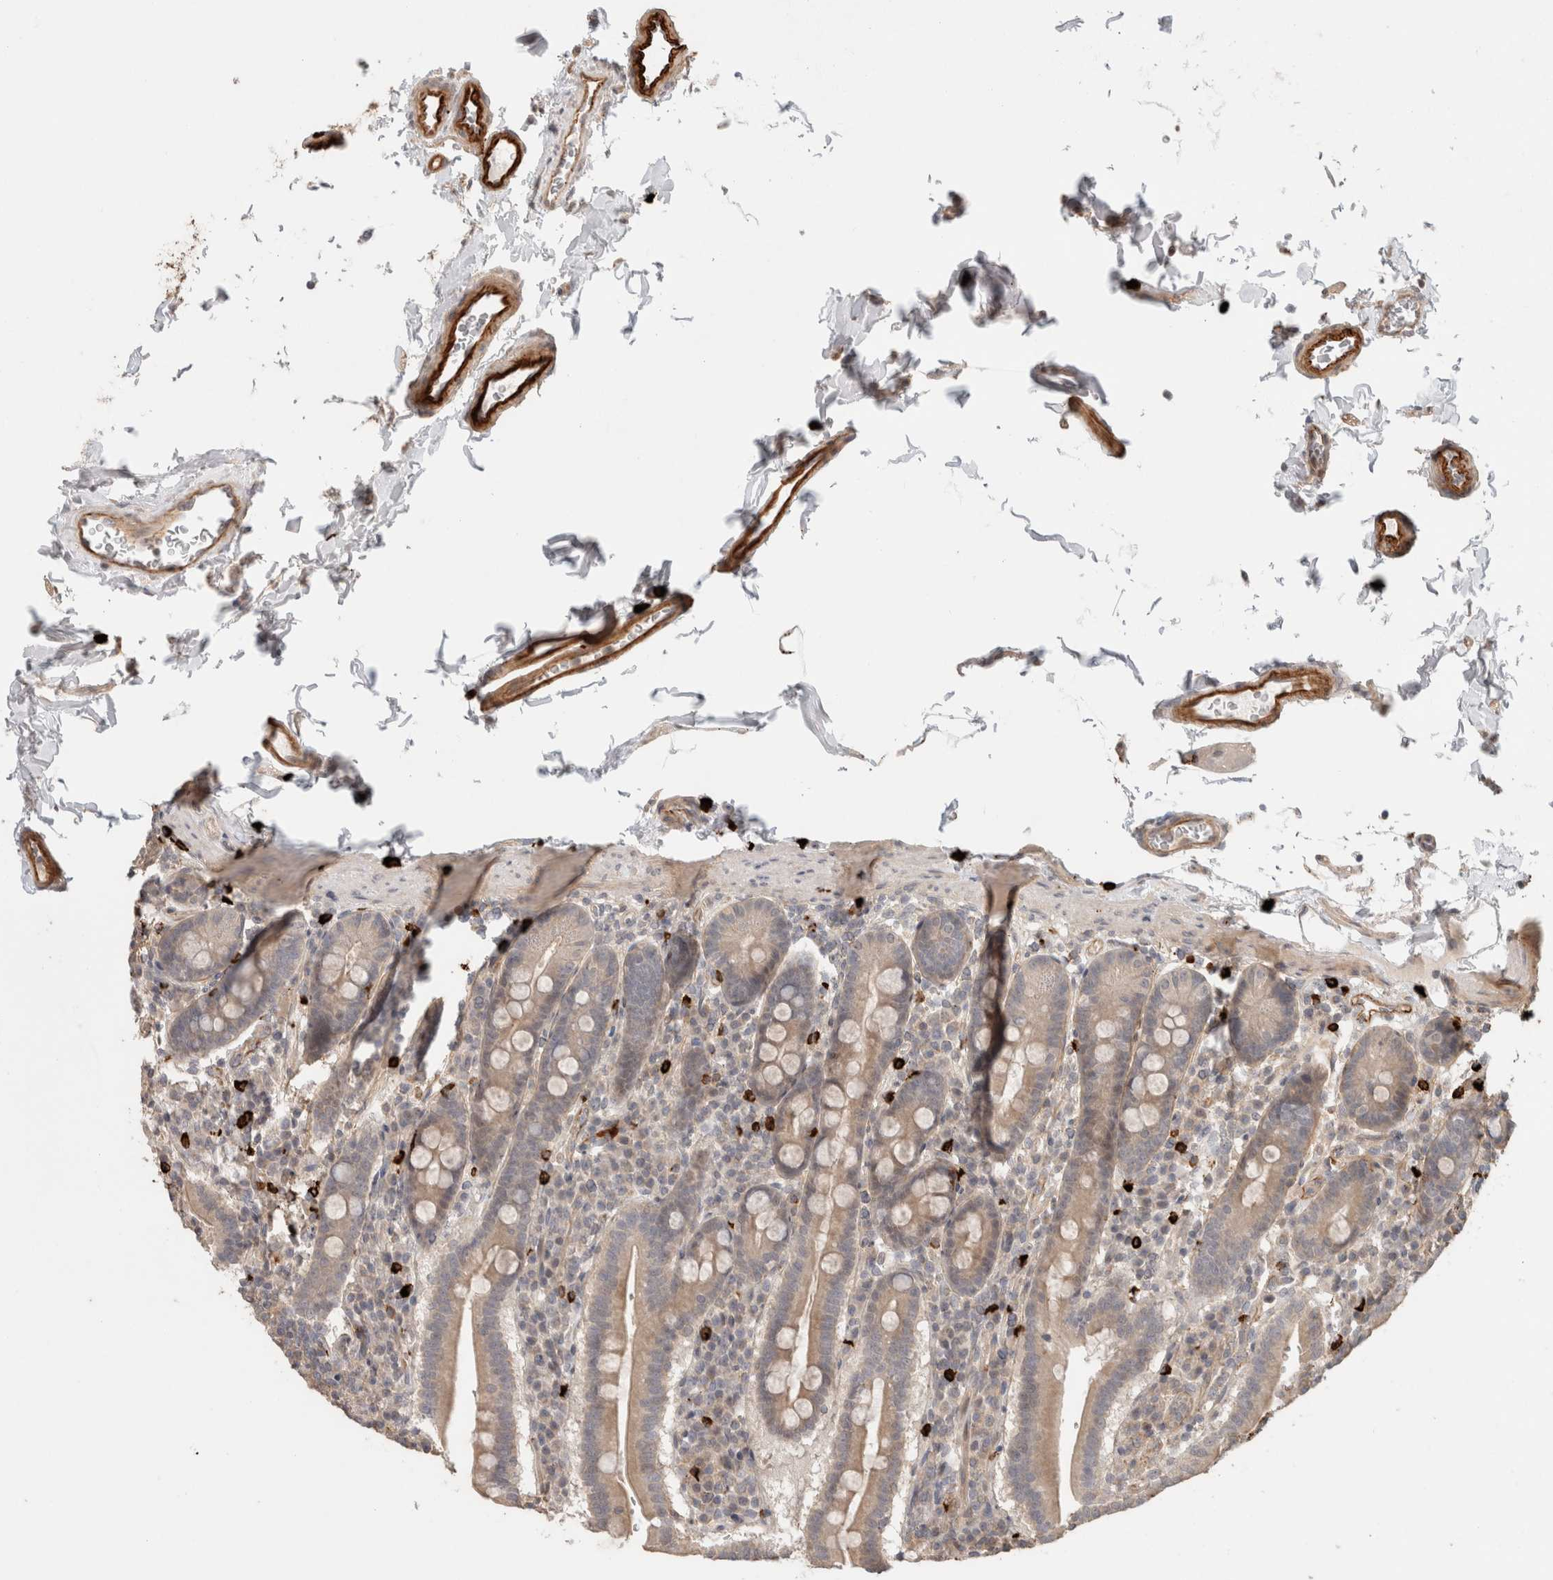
{"staining": {"intensity": "weak", "quantity": ">75%", "location": "cytoplasmic/membranous"}, "tissue": "duodenum", "cell_type": "Glandular cells", "image_type": "normal", "snomed": [{"axis": "morphology", "description": "Normal tissue, NOS"}, {"axis": "morphology", "description": "Adenocarcinoma, NOS"}, {"axis": "topography", "description": "Pancreas"}, {"axis": "topography", "description": "Duodenum"}], "caption": "The immunohistochemical stain shows weak cytoplasmic/membranous expression in glandular cells of normal duodenum. (brown staining indicates protein expression, while blue staining denotes nuclei).", "gene": "HSPG2", "patient": {"sex": "male", "age": 50}}